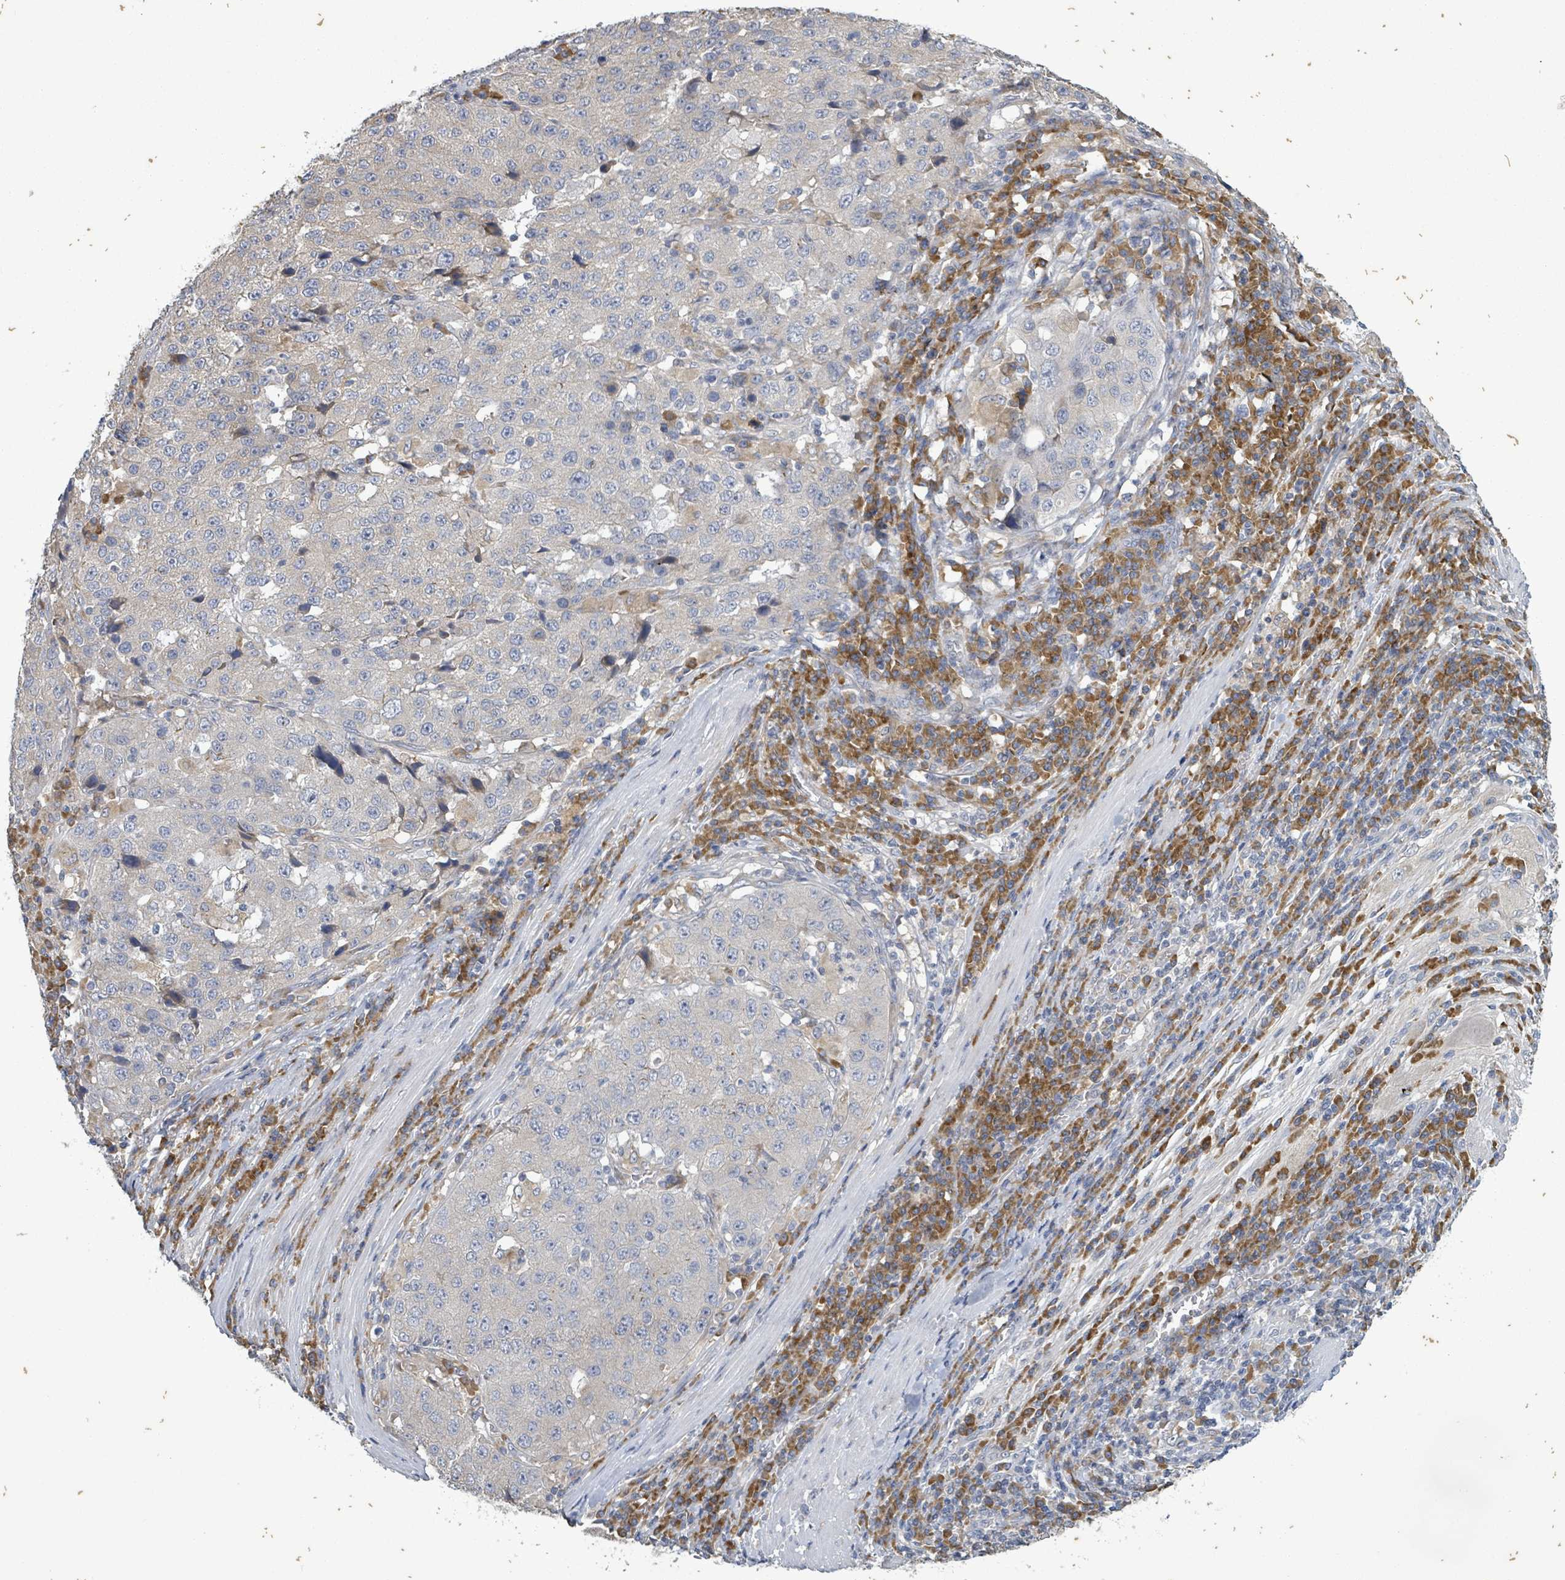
{"staining": {"intensity": "negative", "quantity": "none", "location": "none"}, "tissue": "stomach cancer", "cell_type": "Tumor cells", "image_type": "cancer", "snomed": [{"axis": "morphology", "description": "Adenocarcinoma, NOS"}, {"axis": "topography", "description": "Stomach"}], "caption": "Immunohistochemistry (IHC) image of stomach adenocarcinoma stained for a protein (brown), which shows no expression in tumor cells.", "gene": "ATP13A1", "patient": {"sex": "male", "age": 71}}